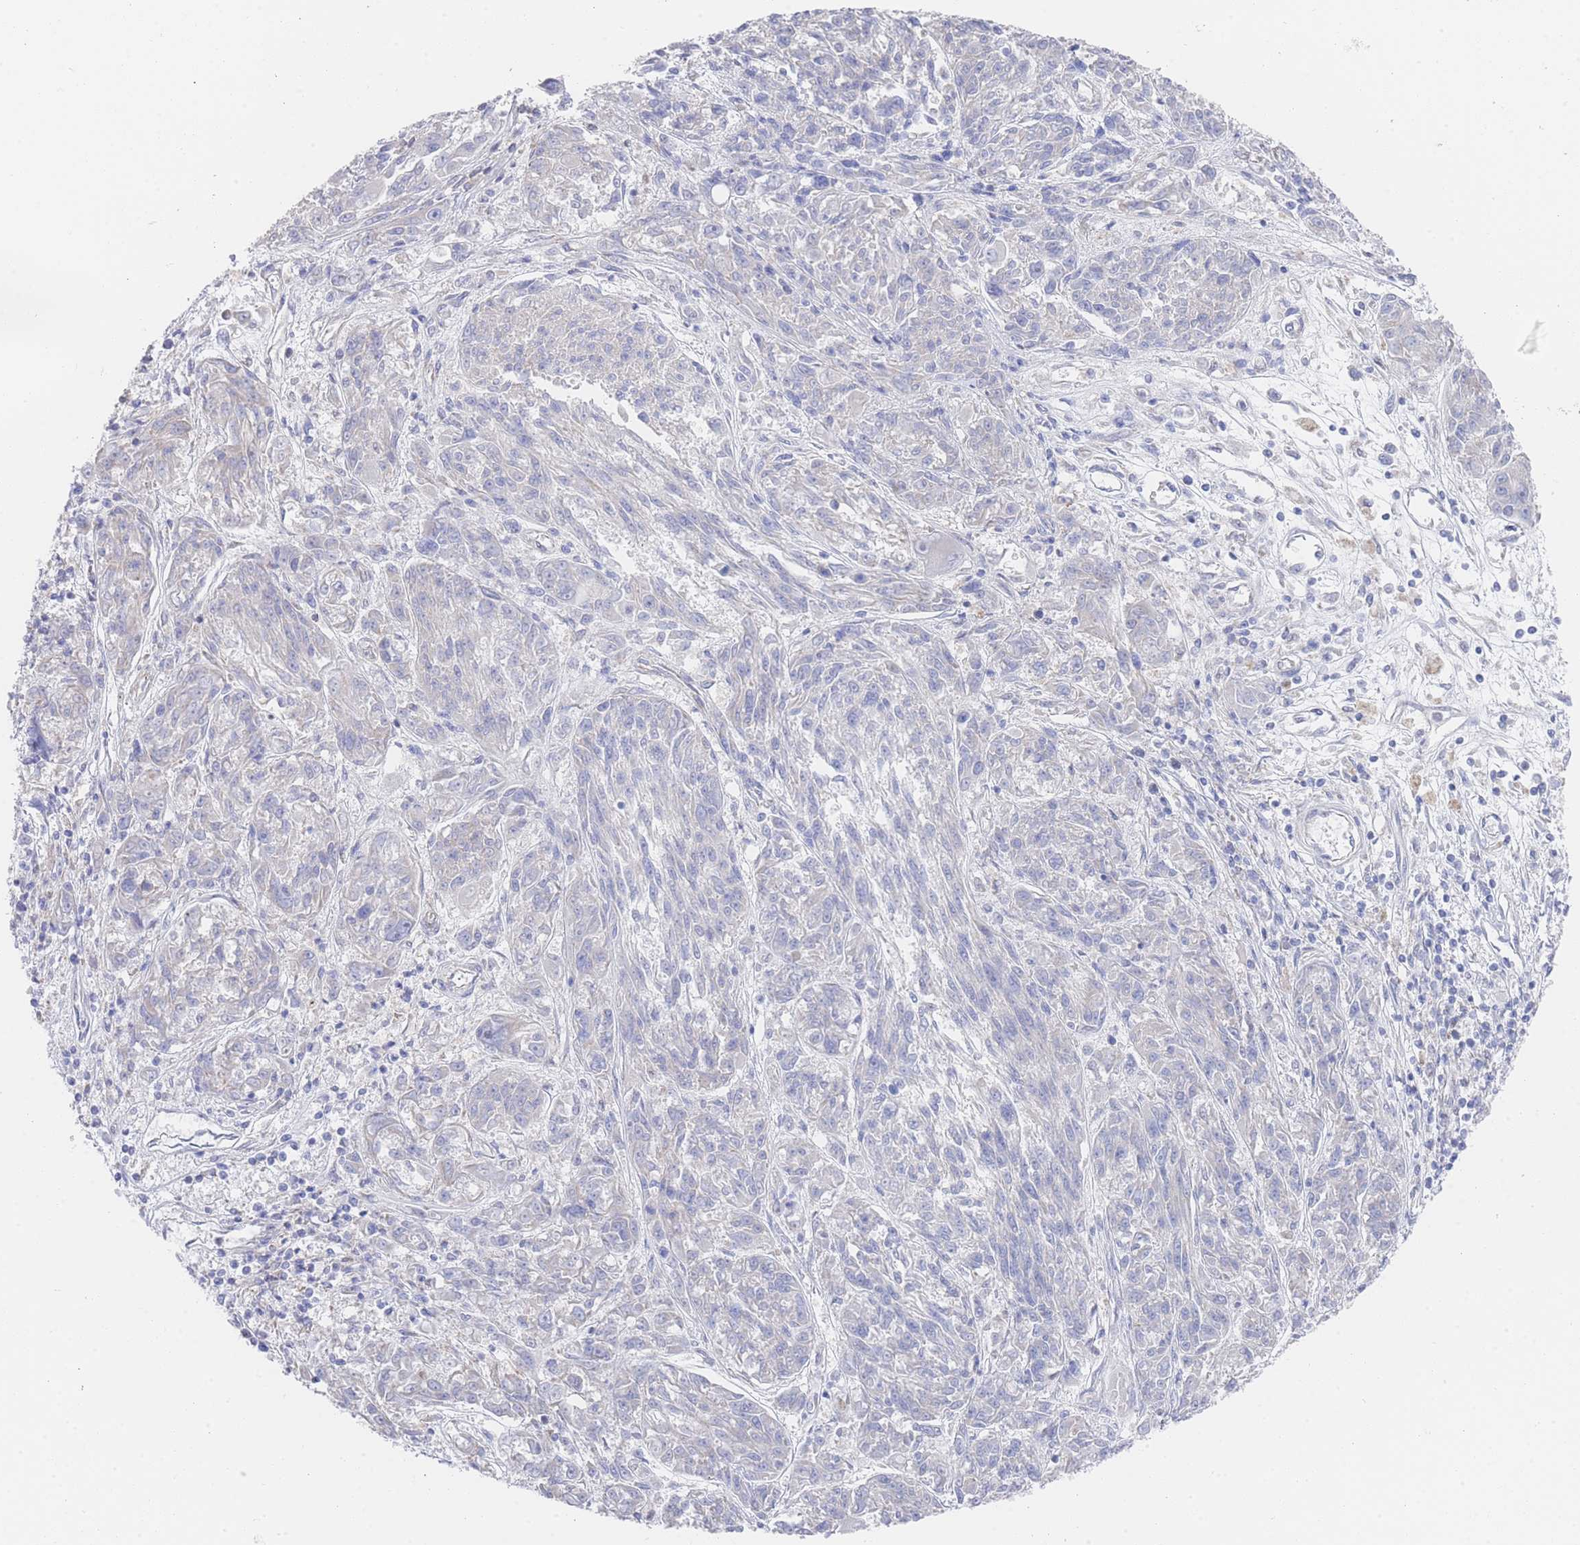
{"staining": {"intensity": "weak", "quantity": "<25%", "location": "nuclear"}, "tissue": "melanoma", "cell_type": "Tumor cells", "image_type": "cancer", "snomed": [{"axis": "morphology", "description": "Malignant melanoma, NOS"}, {"axis": "topography", "description": "Skin"}], "caption": "Tumor cells show no significant protein expression in malignant melanoma.", "gene": "ZNF142", "patient": {"sex": "male", "age": 53}}